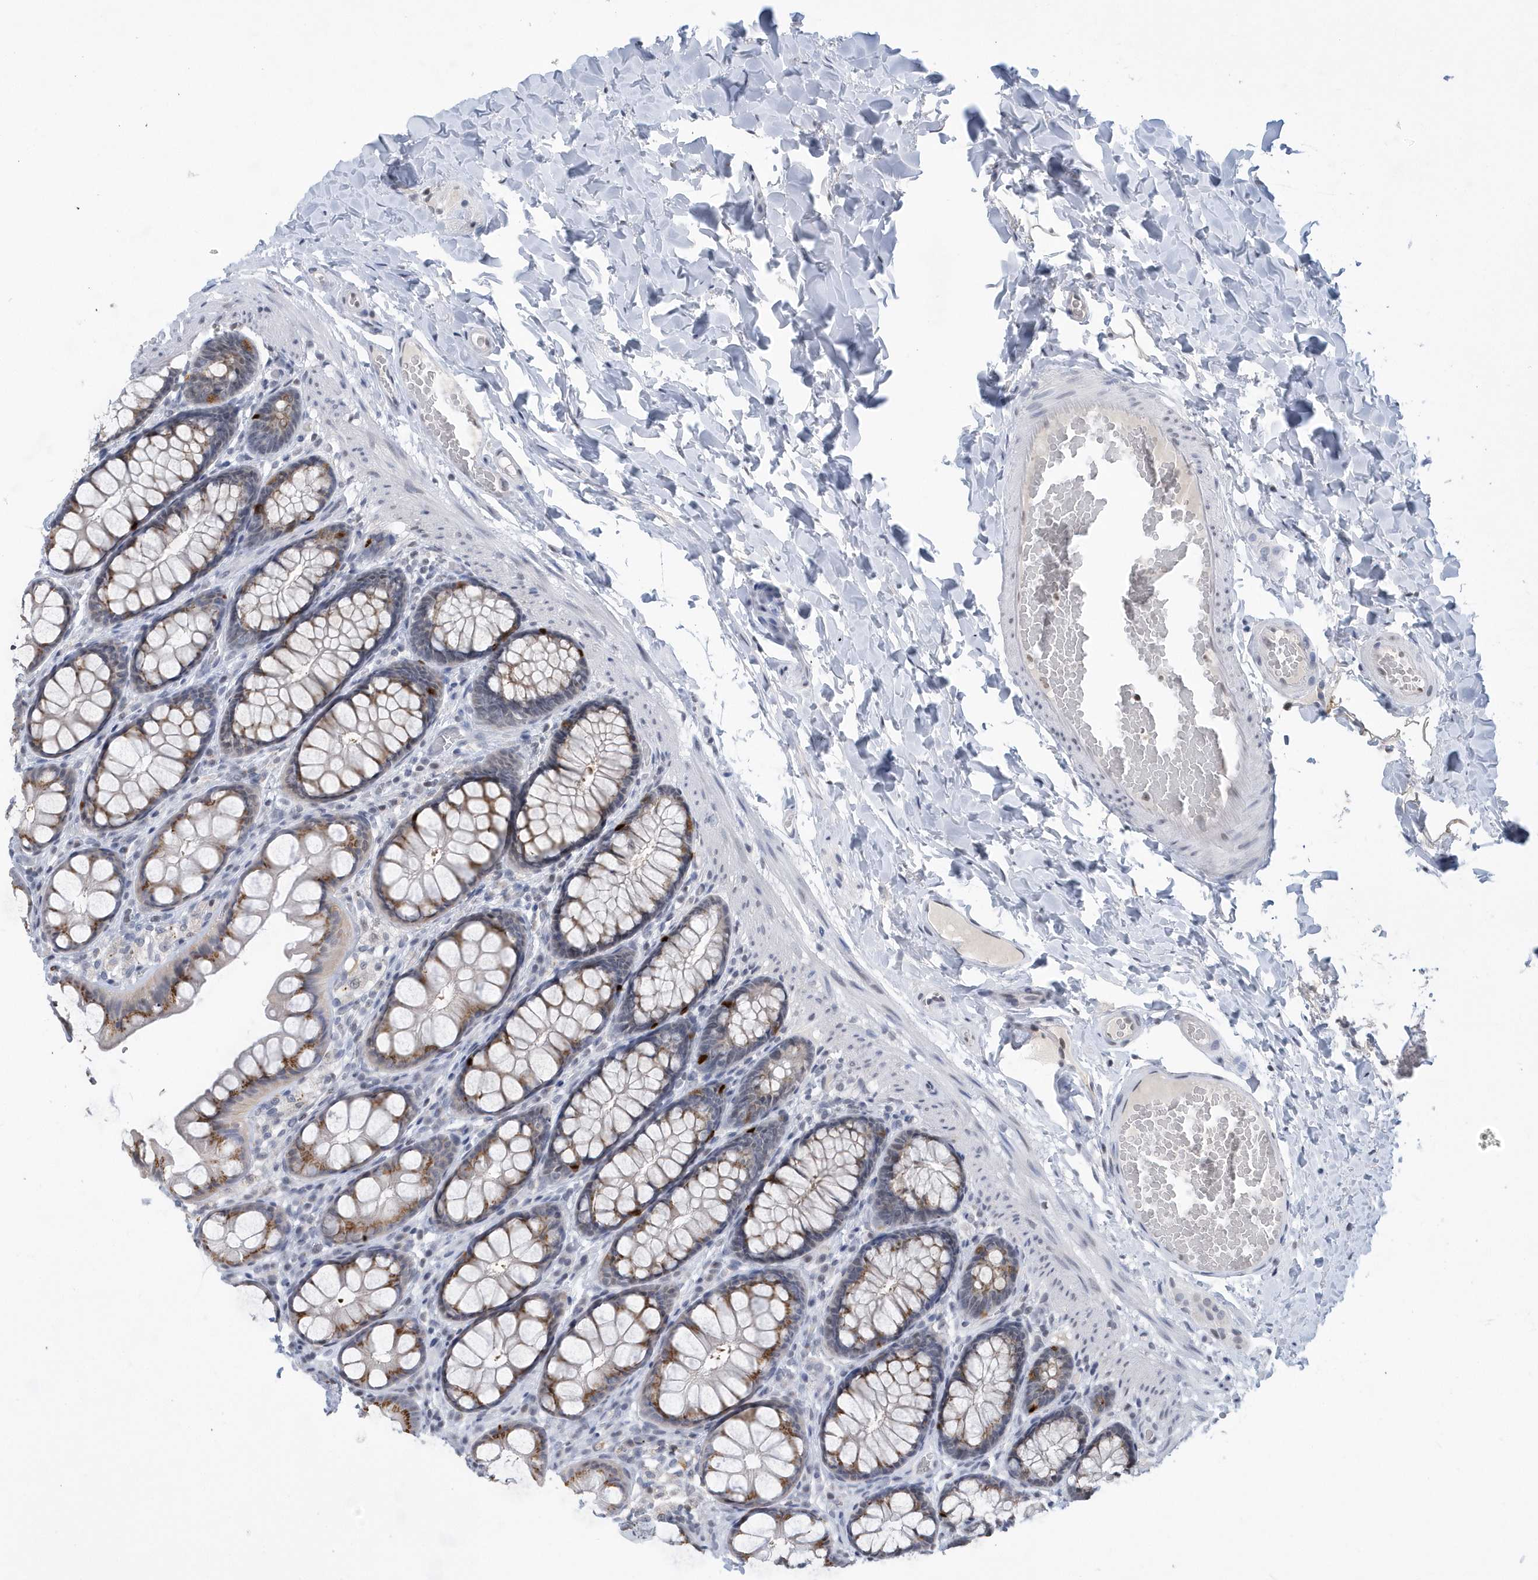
{"staining": {"intensity": "negative", "quantity": "none", "location": "none"}, "tissue": "colon", "cell_type": "Endothelial cells", "image_type": "normal", "snomed": [{"axis": "morphology", "description": "Normal tissue, NOS"}, {"axis": "topography", "description": "Colon"}], "caption": "Immunohistochemistry (IHC) micrograph of normal colon stained for a protein (brown), which displays no expression in endothelial cells. Brightfield microscopy of immunohistochemistry (IHC) stained with DAB (3,3'-diaminobenzidine) (brown) and hematoxylin (blue), captured at high magnification.", "gene": "VWA5B2", "patient": {"sex": "male", "age": 47}}